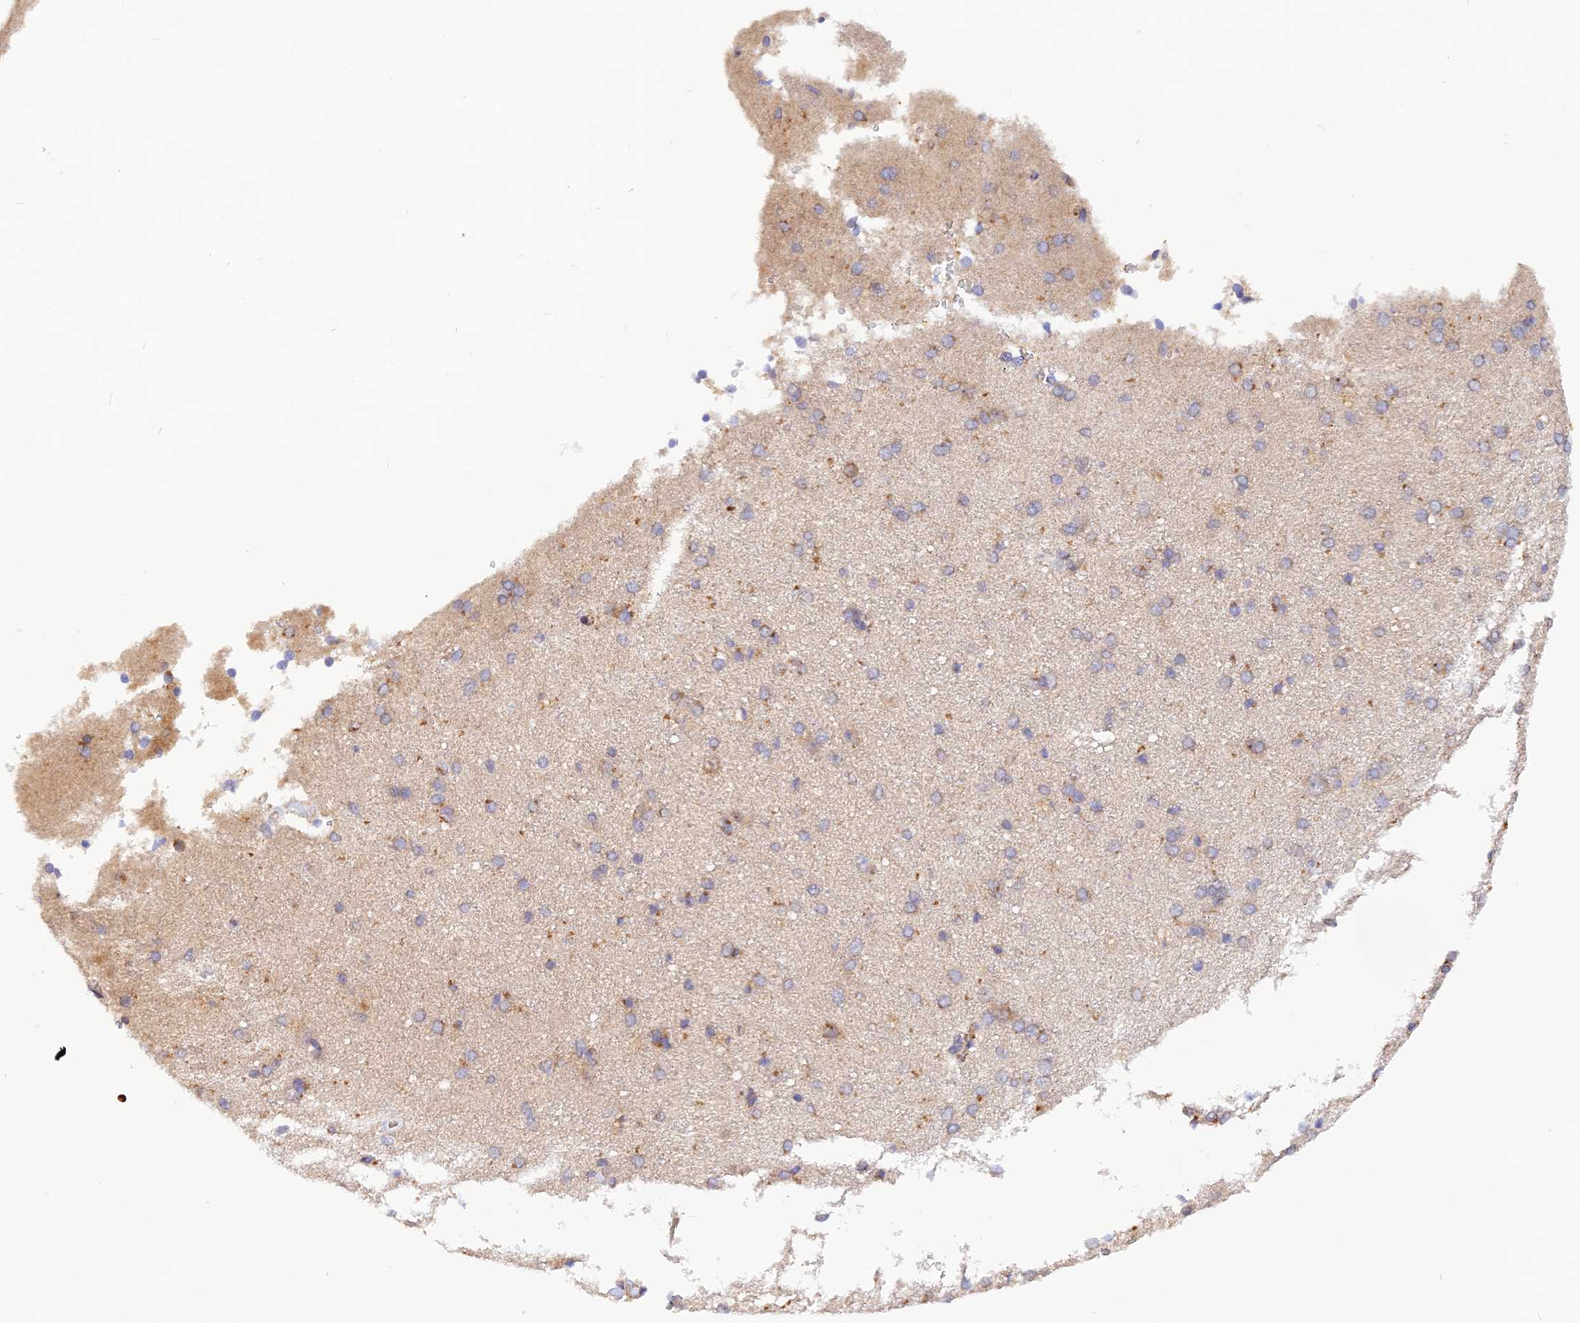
{"staining": {"intensity": "moderate", "quantity": "25%-75%", "location": "cytoplasmic/membranous"}, "tissue": "cerebral cortex", "cell_type": "Endothelial cells", "image_type": "normal", "snomed": [{"axis": "morphology", "description": "Normal tissue, NOS"}, {"axis": "topography", "description": "Cerebral cortex"}], "caption": "The photomicrograph shows a brown stain indicating the presence of a protein in the cytoplasmic/membranous of endothelial cells in cerebral cortex. (Stains: DAB (3,3'-diaminobenzidine) in brown, nuclei in blue, Microscopy: brightfield microscopy at high magnification).", "gene": "WDFY4", "patient": {"sex": "male", "age": 62}}